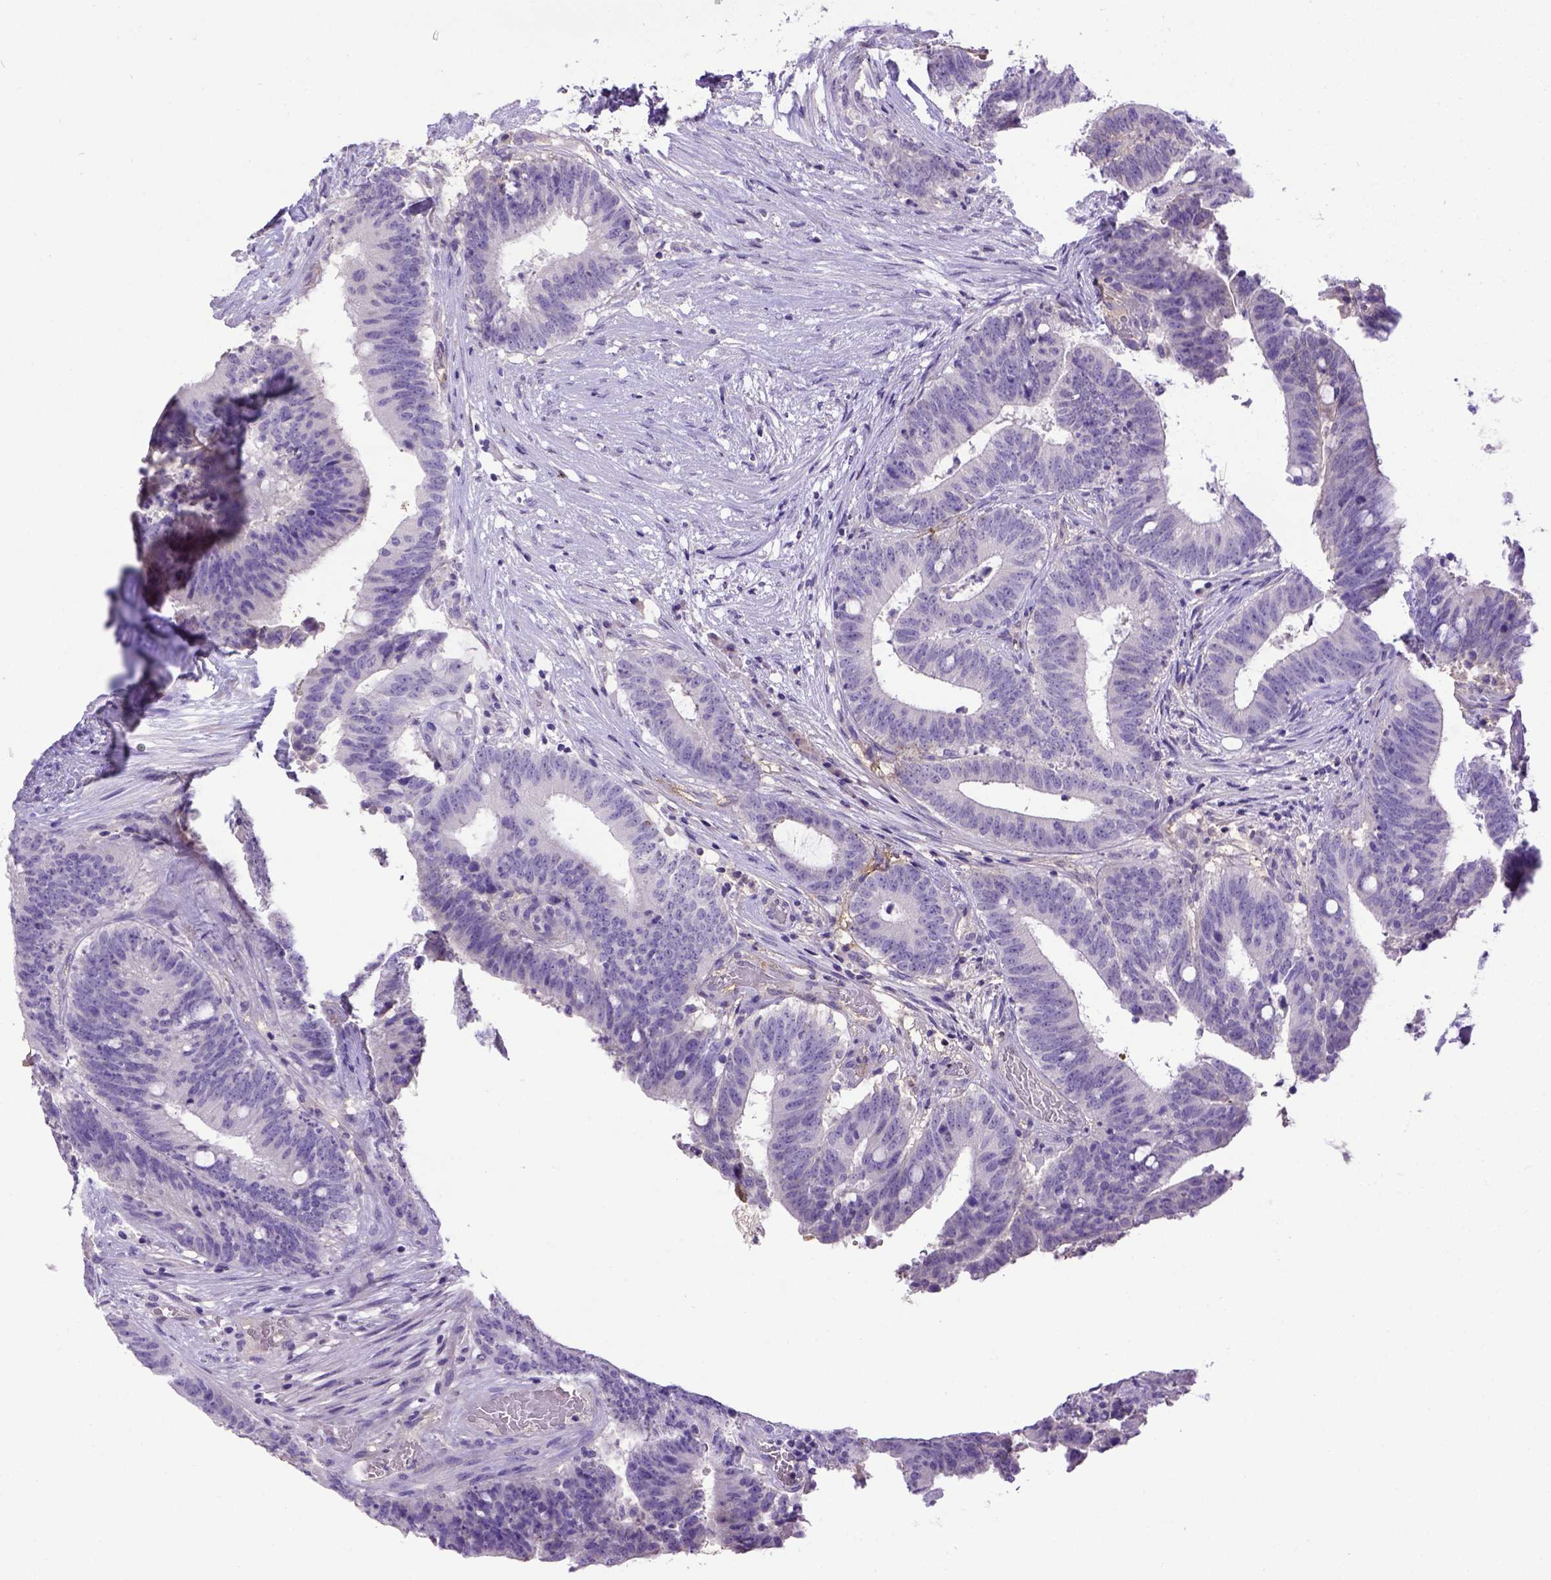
{"staining": {"intensity": "negative", "quantity": "none", "location": "none"}, "tissue": "colorectal cancer", "cell_type": "Tumor cells", "image_type": "cancer", "snomed": [{"axis": "morphology", "description": "Adenocarcinoma, NOS"}, {"axis": "topography", "description": "Colon"}], "caption": "Protein analysis of colorectal cancer (adenocarcinoma) displays no significant positivity in tumor cells. Nuclei are stained in blue.", "gene": "B3GAT1", "patient": {"sex": "female", "age": 43}}